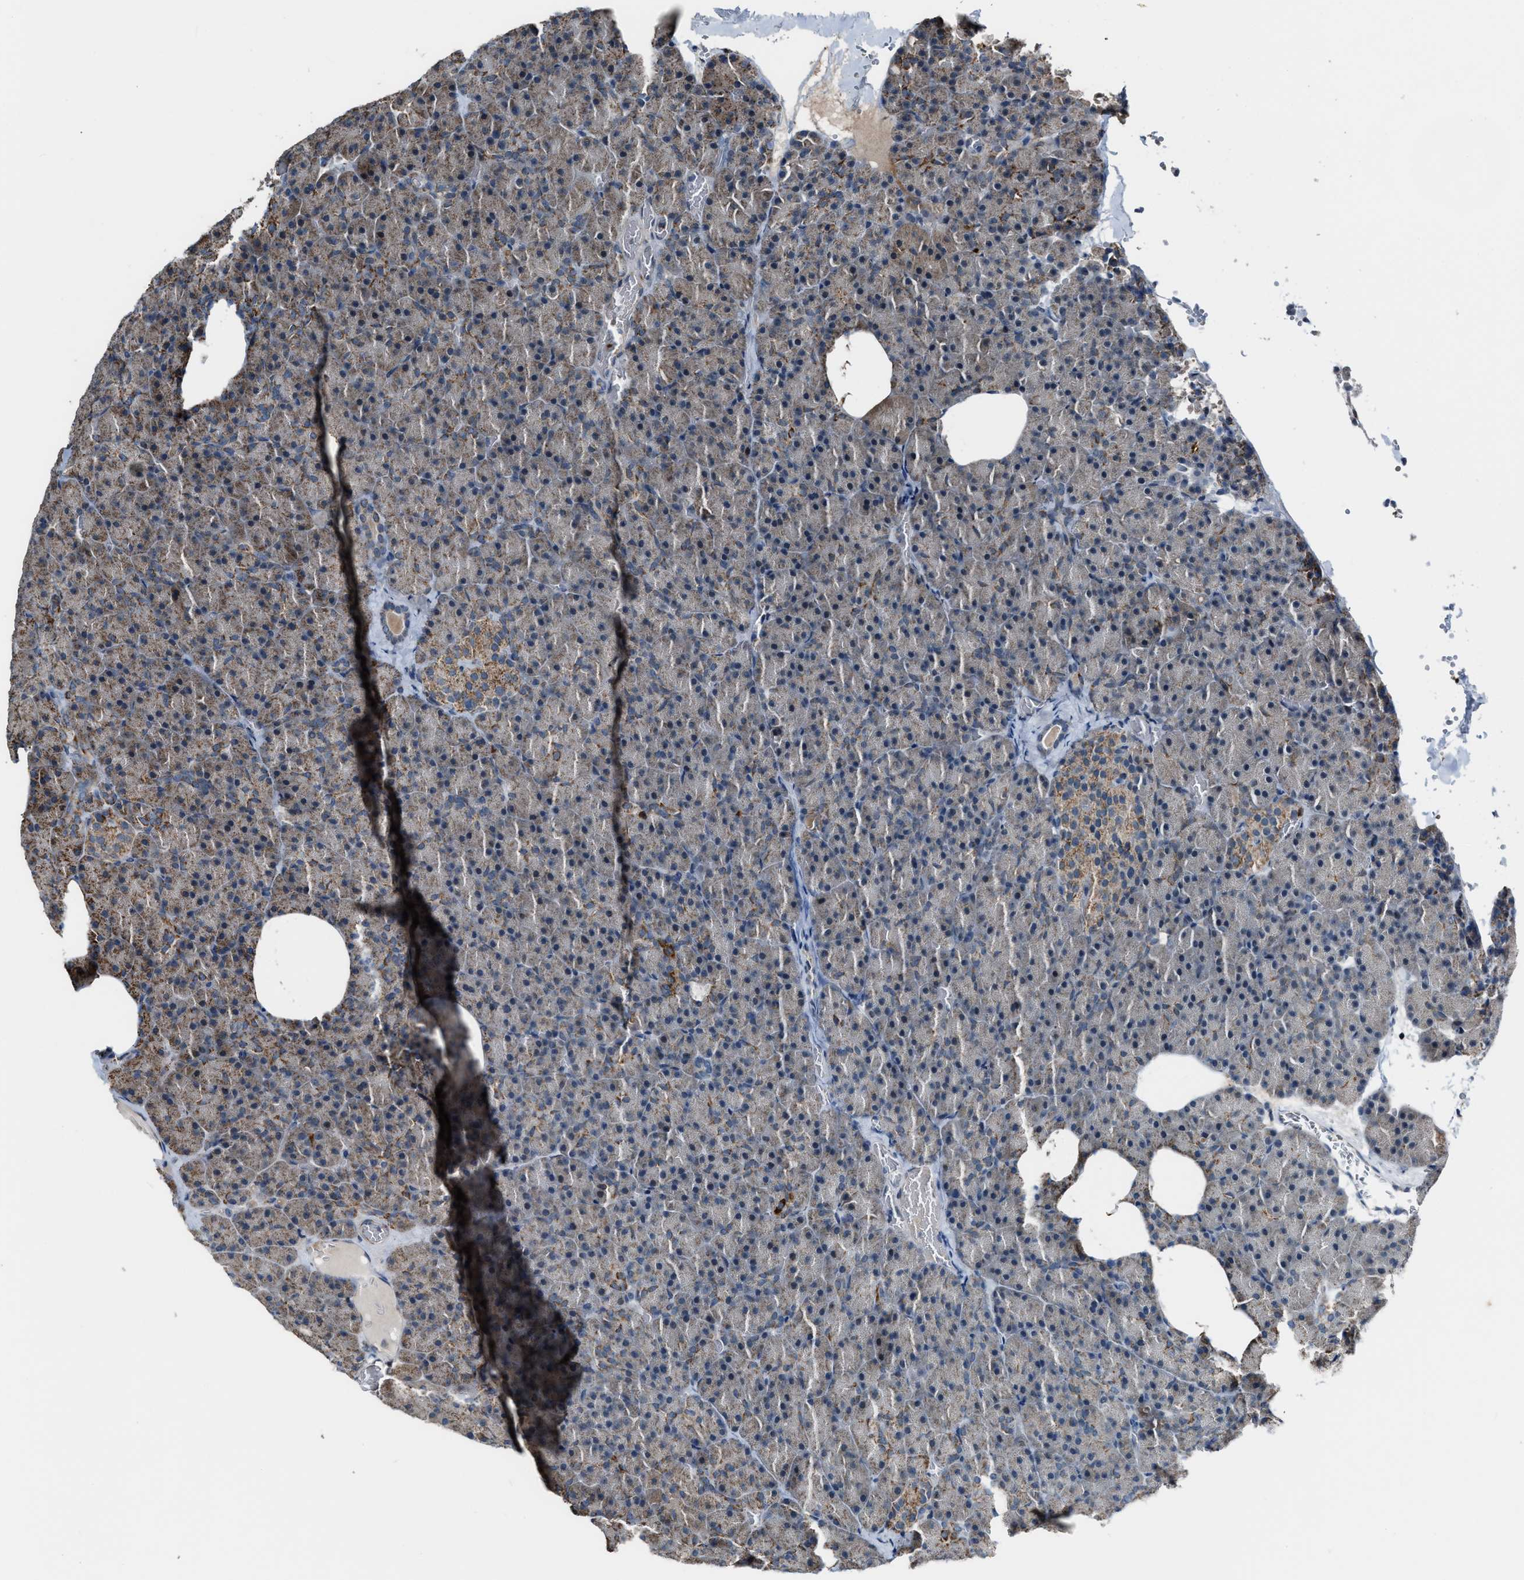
{"staining": {"intensity": "moderate", "quantity": "<25%", "location": "cytoplasmic/membranous"}, "tissue": "pancreas", "cell_type": "Exocrine glandular cells", "image_type": "normal", "snomed": [{"axis": "morphology", "description": "Normal tissue, NOS"}, {"axis": "morphology", "description": "Carcinoid, malignant, NOS"}, {"axis": "topography", "description": "Pancreas"}], "caption": "Protein analysis of benign pancreas exhibits moderate cytoplasmic/membranous expression in approximately <25% of exocrine glandular cells.", "gene": "CHN2", "patient": {"sex": "female", "age": 35}}